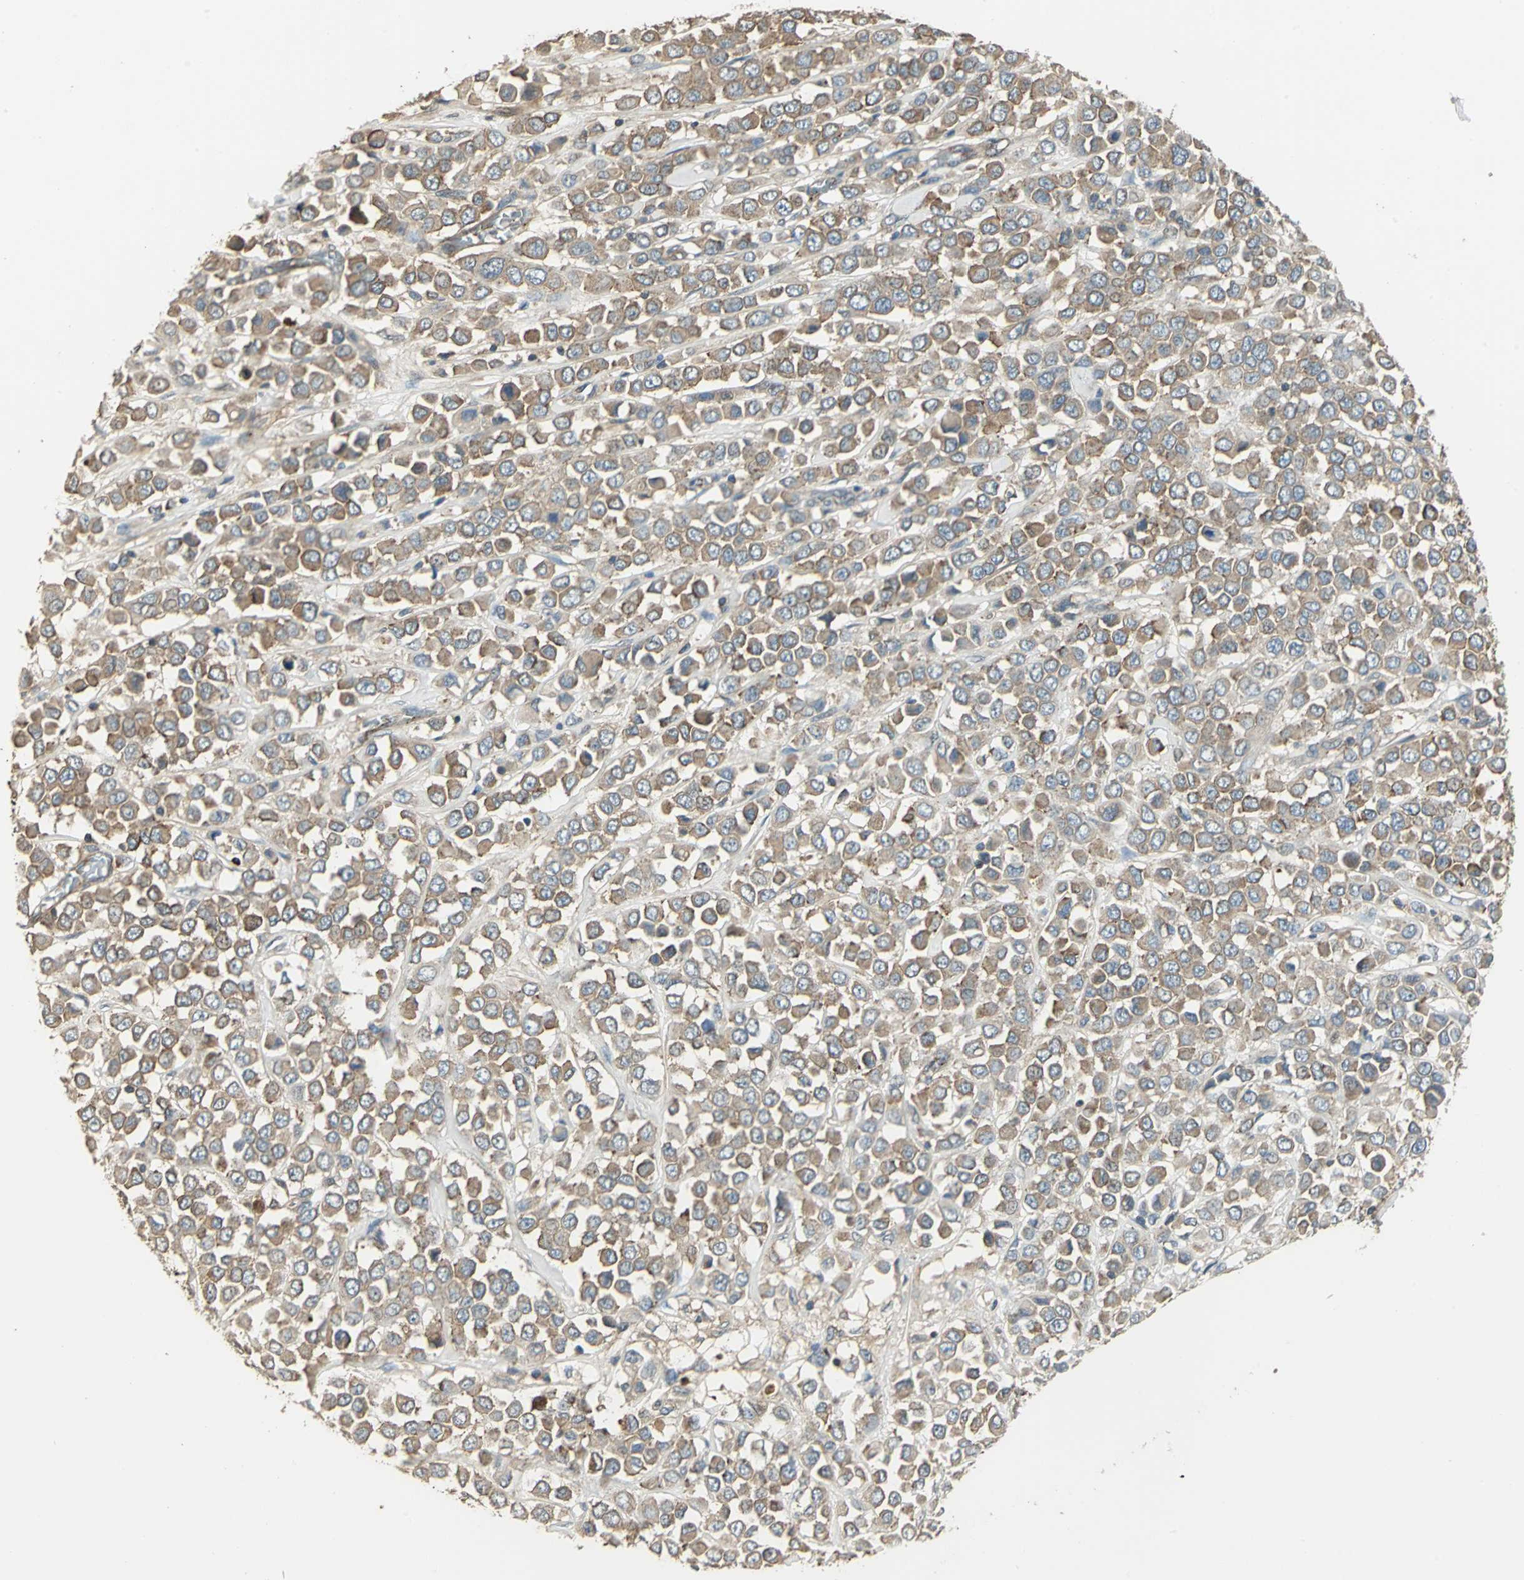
{"staining": {"intensity": "moderate", "quantity": ">75%", "location": "cytoplasmic/membranous"}, "tissue": "breast cancer", "cell_type": "Tumor cells", "image_type": "cancer", "snomed": [{"axis": "morphology", "description": "Duct carcinoma"}, {"axis": "topography", "description": "Breast"}], "caption": "A medium amount of moderate cytoplasmic/membranous expression is seen in about >75% of tumor cells in breast cancer tissue.", "gene": "RAPGEF1", "patient": {"sex": "female", "age": 61}}